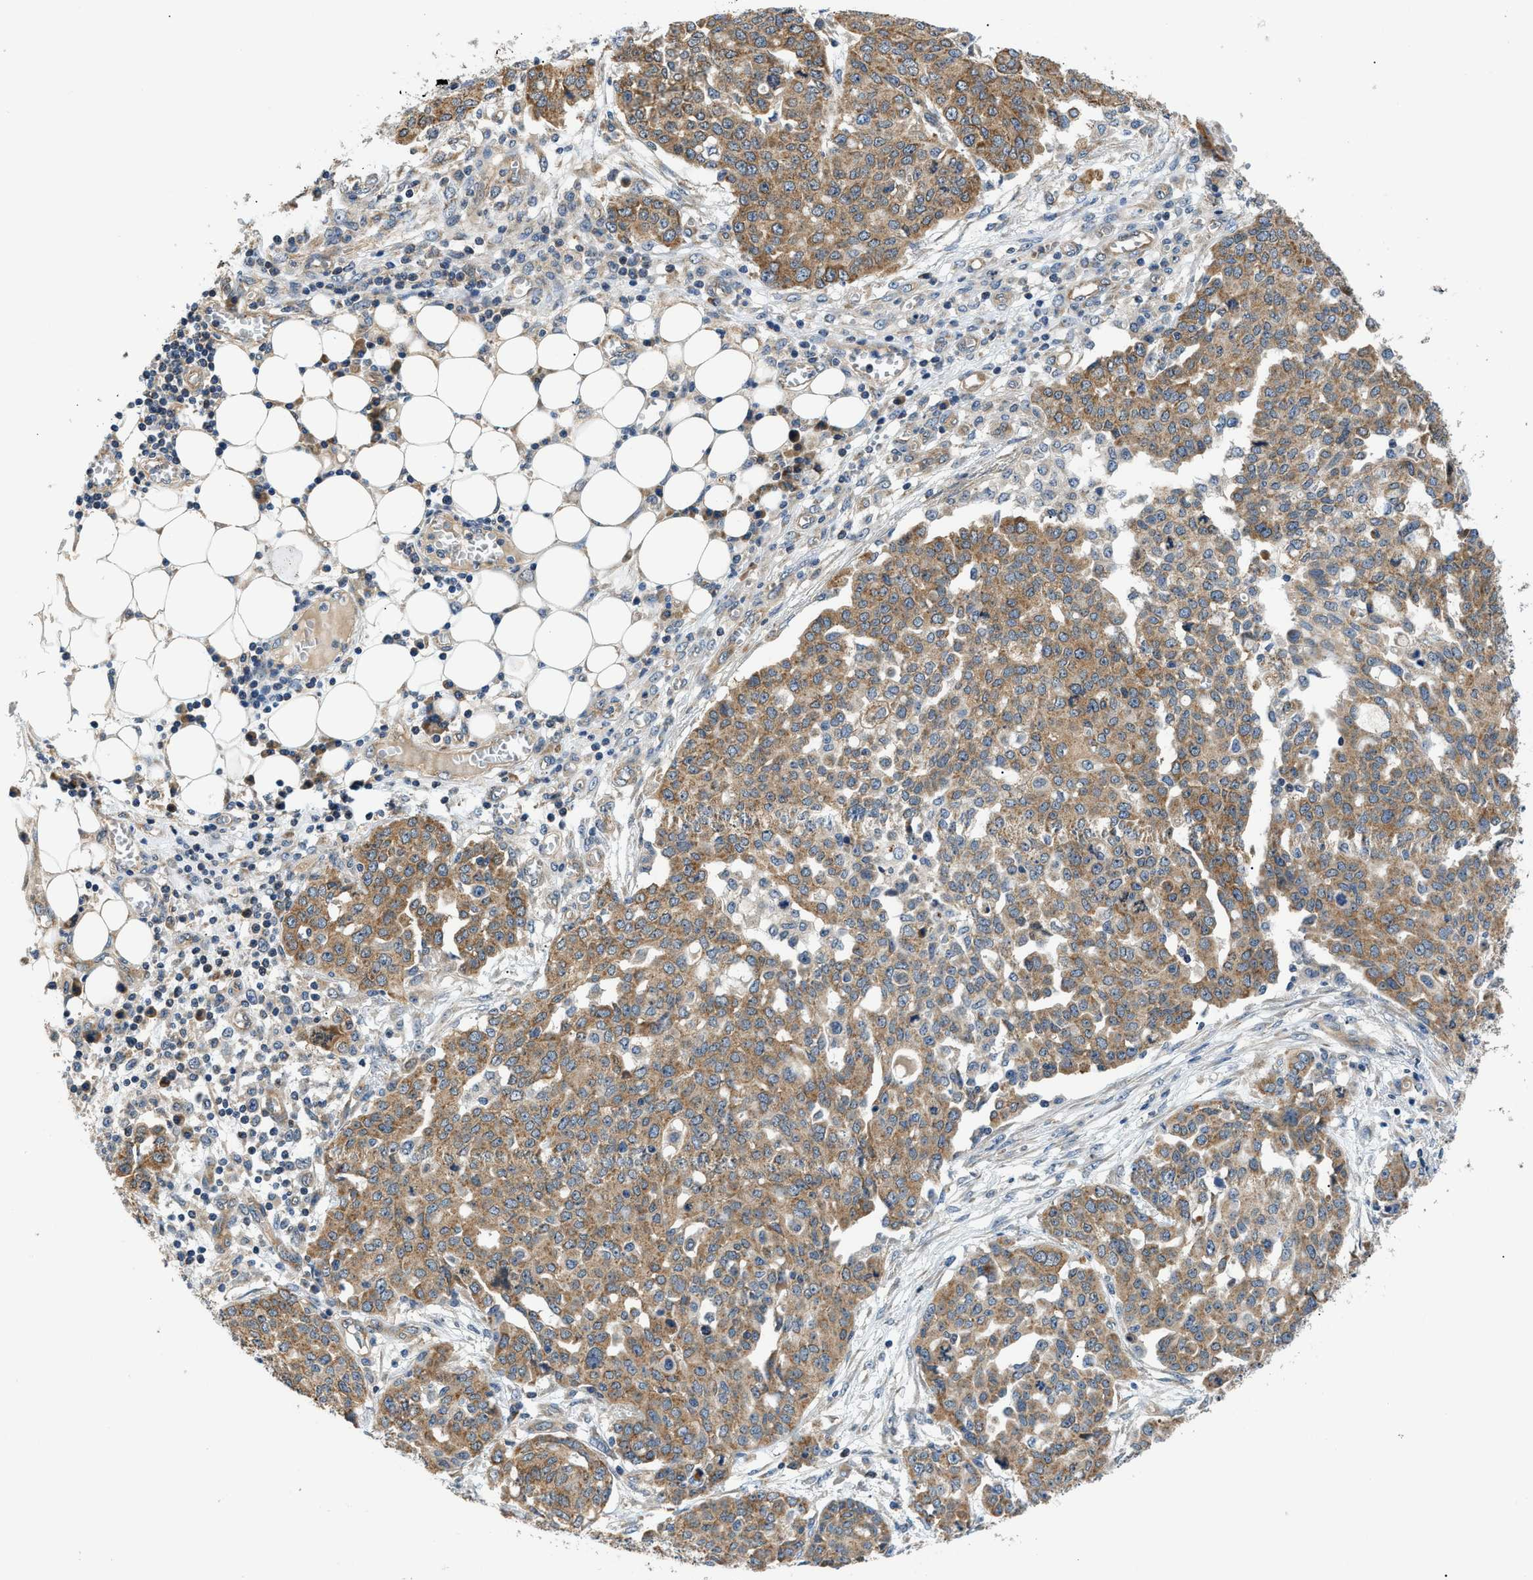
{"staining": {"intensity": "moderate", "quantity": ">75%", "location": "cytoplasmic/membranous"}, "tissue": "ovarian cancer", "cell_type": "Tumor cells", "image_type": "cancer", "snomed": [{"axis": "morphology", "description": "Cystadenocarcinoma, serous, NOS"}, {"axis": "topography", "description": "Soft tissue"}, {"axis": "topography", "description": "Ovary"}], "caption": "Serous cystadenocarcinoma (ovarian) stained for a protein (brown) shows moderate cytoplasmic/membranous positive staining in approximately >75% of tumor cells.", "gene": "SRPK1", "patient": {"sex": "female", "age": 57}}